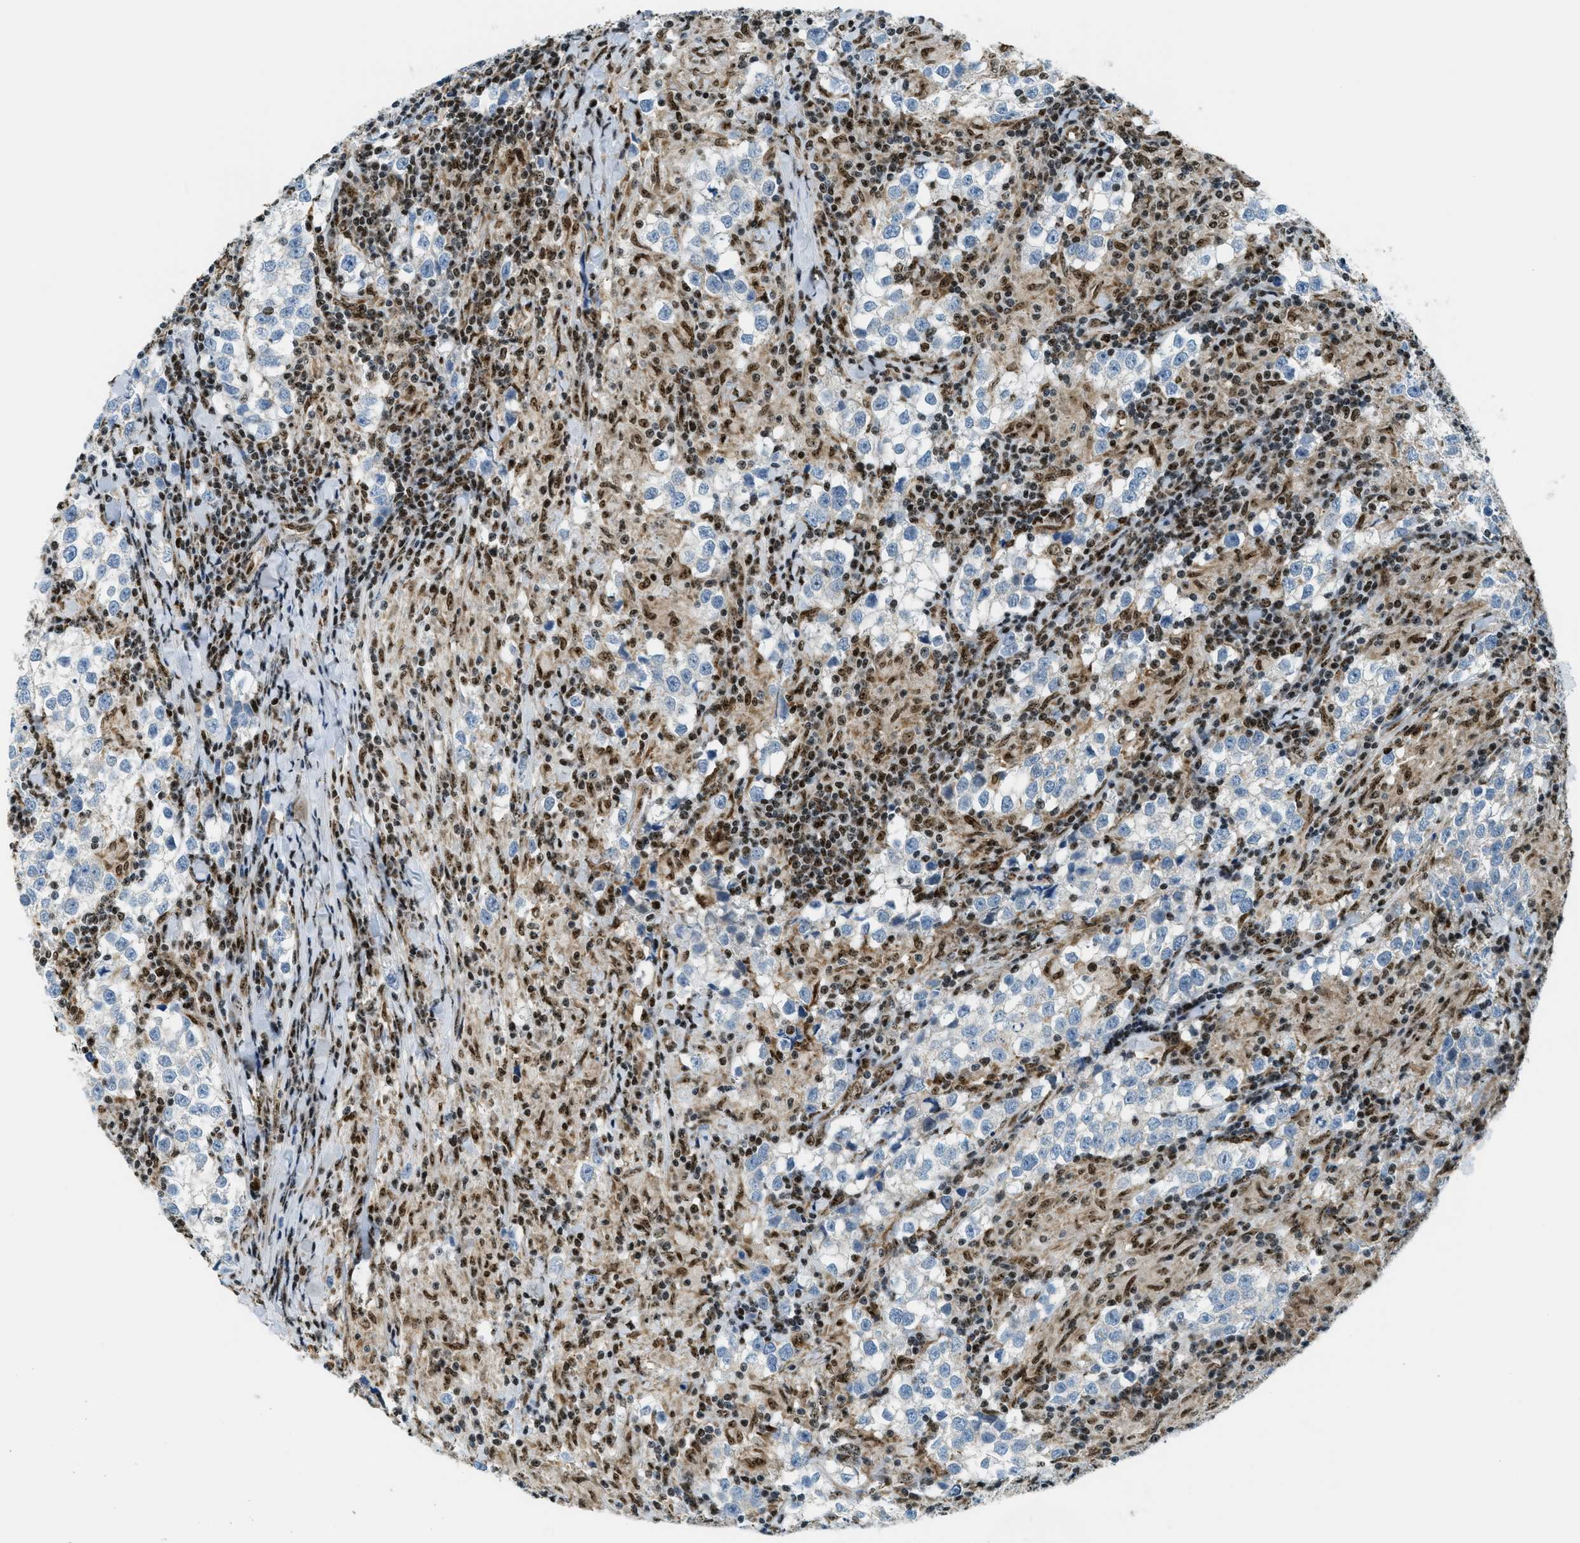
{"staining": {"intensity": "negative", "quantity": "none", "location": "none"}, "tissue": "testis cancer", "cell_type": "Tumor cells", "image_type": "cancer", "snomed": [{"axis": "morphology", "description": "Seminoma, NOS"}, {"axis": "morphology", "description": "Carcinoma, Embryonal, NOS"}, {"axis": "topography", "description": "Testis"}], "caption": "Tumor cells are negative for protein expression in human testis cancer.", "gene": "SP100", "patient": {"sex": "male", "age": 36}}